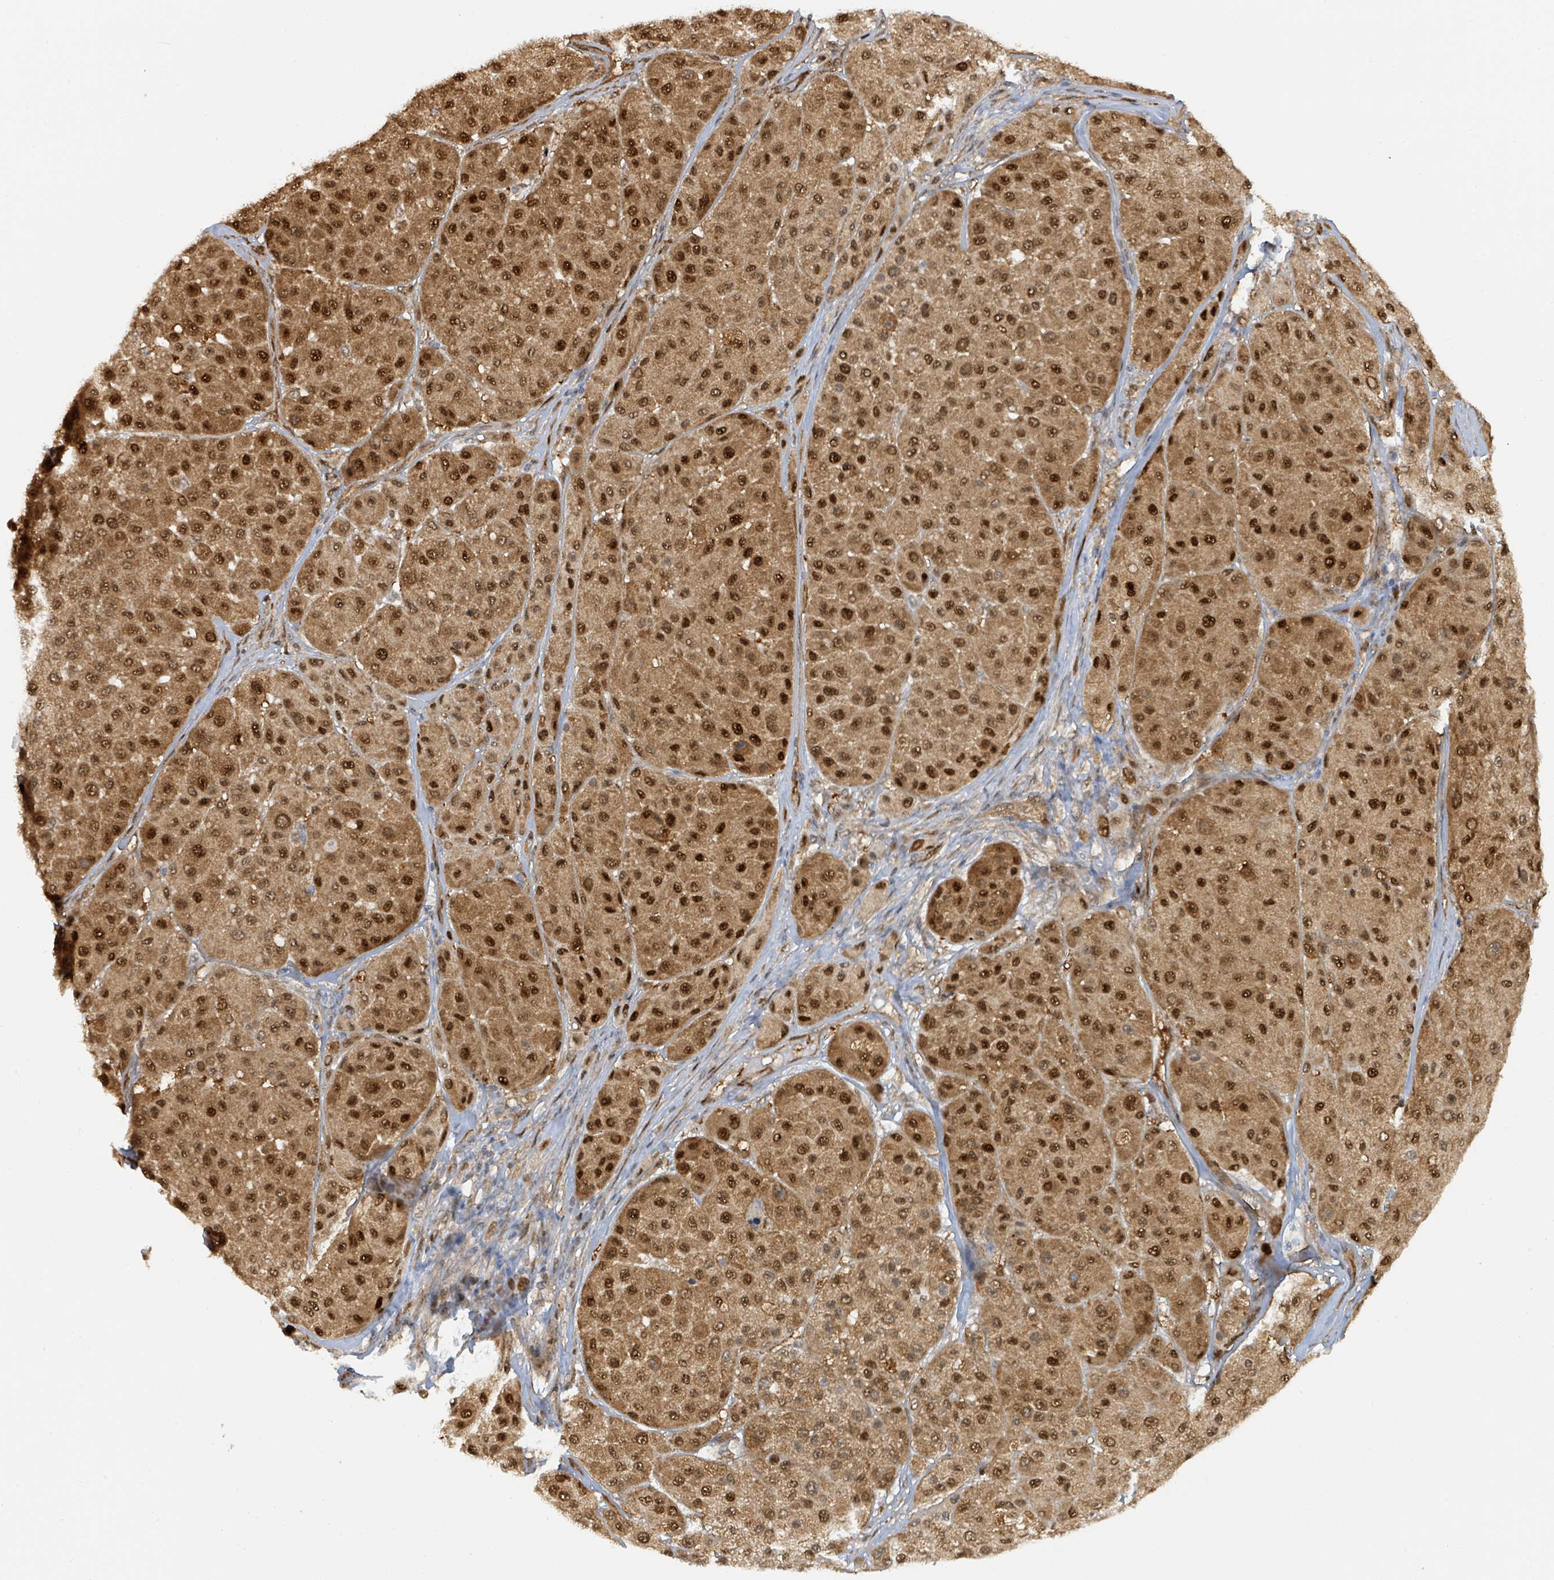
{"staining": {"intensity": "strong", "quantity": ">75%", "location": "cytoplasmic/membranous,nuclear"}, "tissue": "melanoma", "cell_type": "Tumor cells", "image_type": "cancer", "snomed": [{"axis": "morphology", "description": "Malignant melanoma, Metastatic site"}, {"axis": "topography", "description": "Smooth muscle"}], "caption": "This is a histology image of immunohistochemistry staining of malignant melanoma (metastatic site), which shows strong expression in the cytoplasmic/membranous and nuclear of tumor cells.", "gene": "PSMB7", "patient": {"sex": "male", "age": 41}}